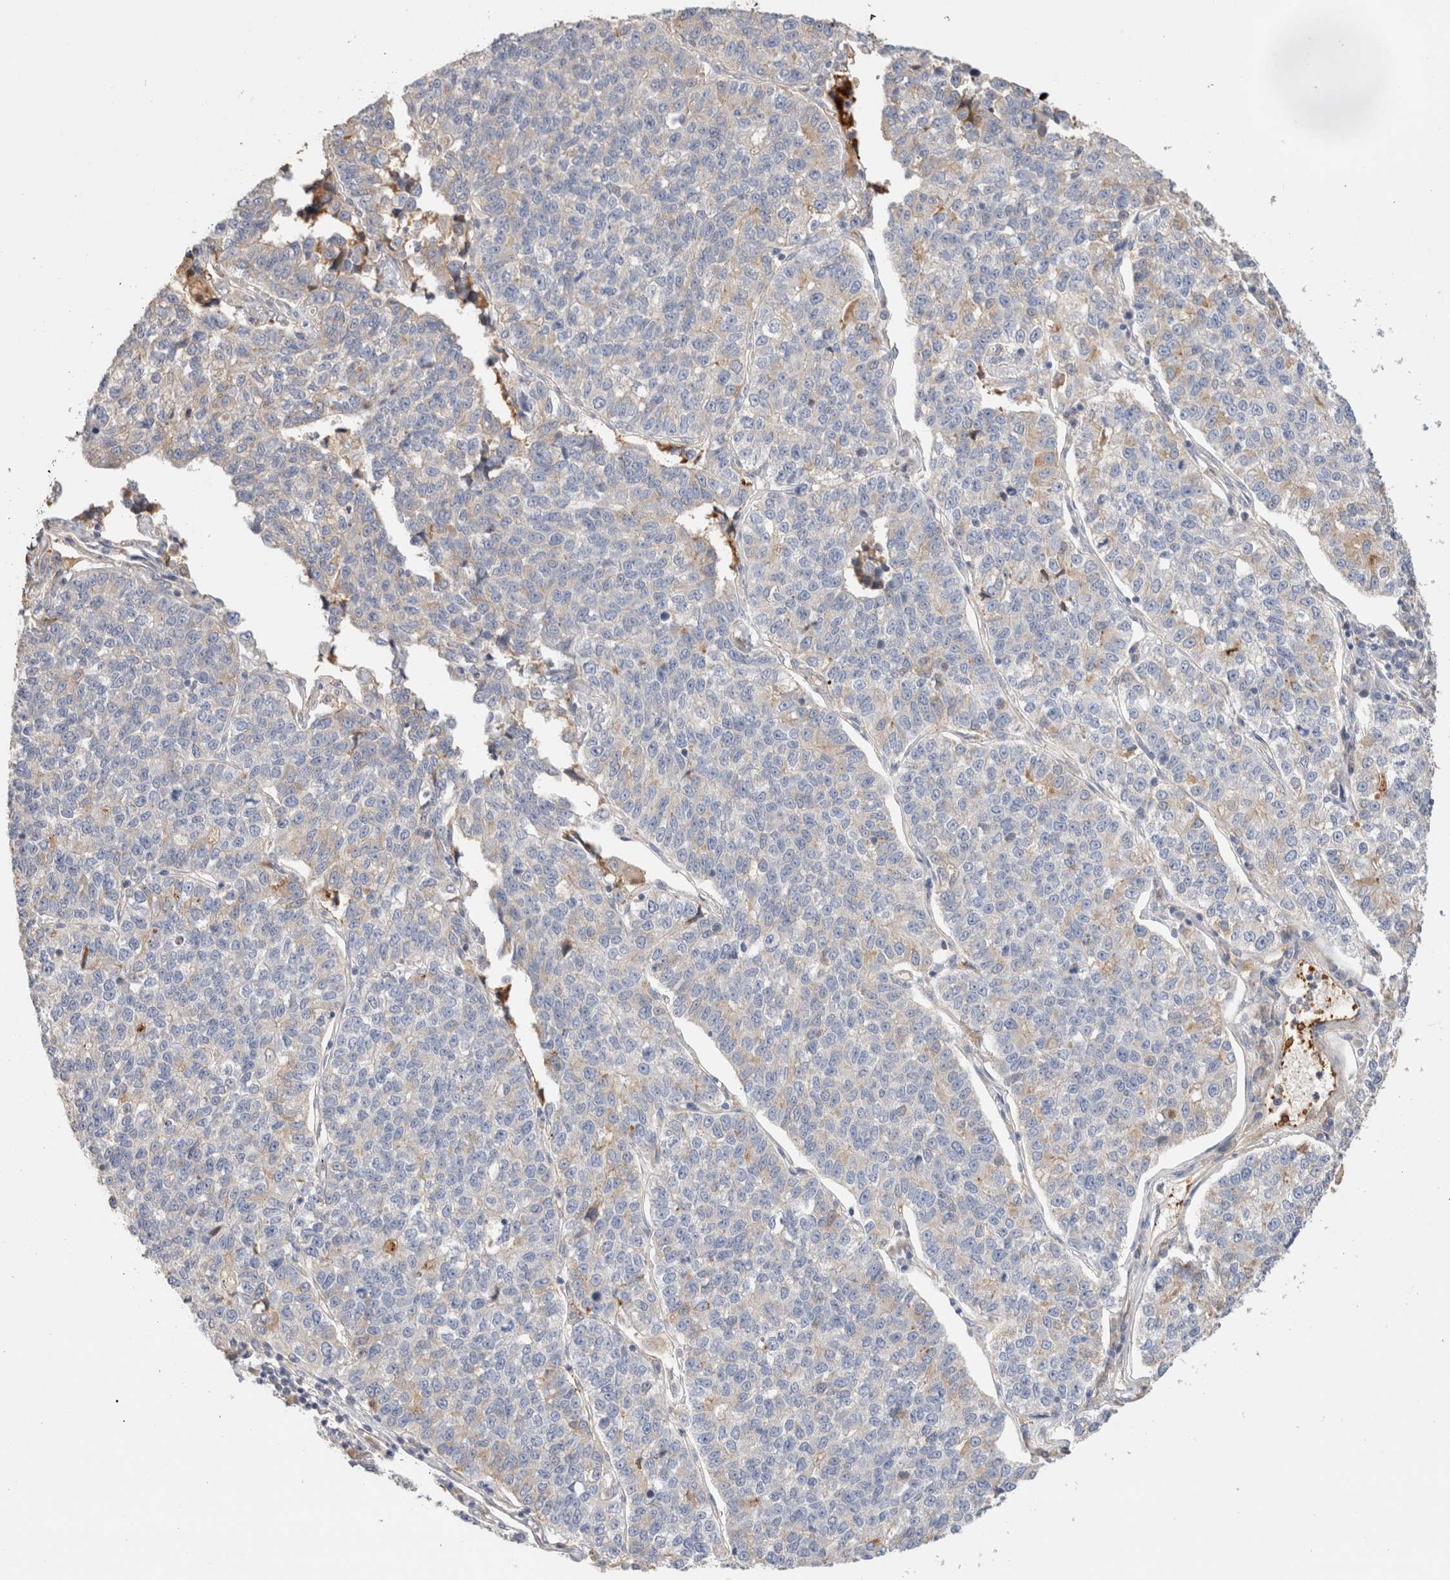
{"staining": {"intensity": "negative", "quantity": "none", "location": "none"}, "tissue": "lung cancer", "cell_type": "Tumor cells", "image_type": "cancer", "snomed": [{"axis": "morphology", "description": "Adenocarcinoma, NOS"}, {"axis": "topography", "description": "Lung"}], "caption": "A high-resolution image shows immunohistochemistry staining of lung cancer (adenocarcinoma), which reveals no significant staining in tumor cells.", "gene": "PROS1", "patient": {"sex": "male", "age": 49}}